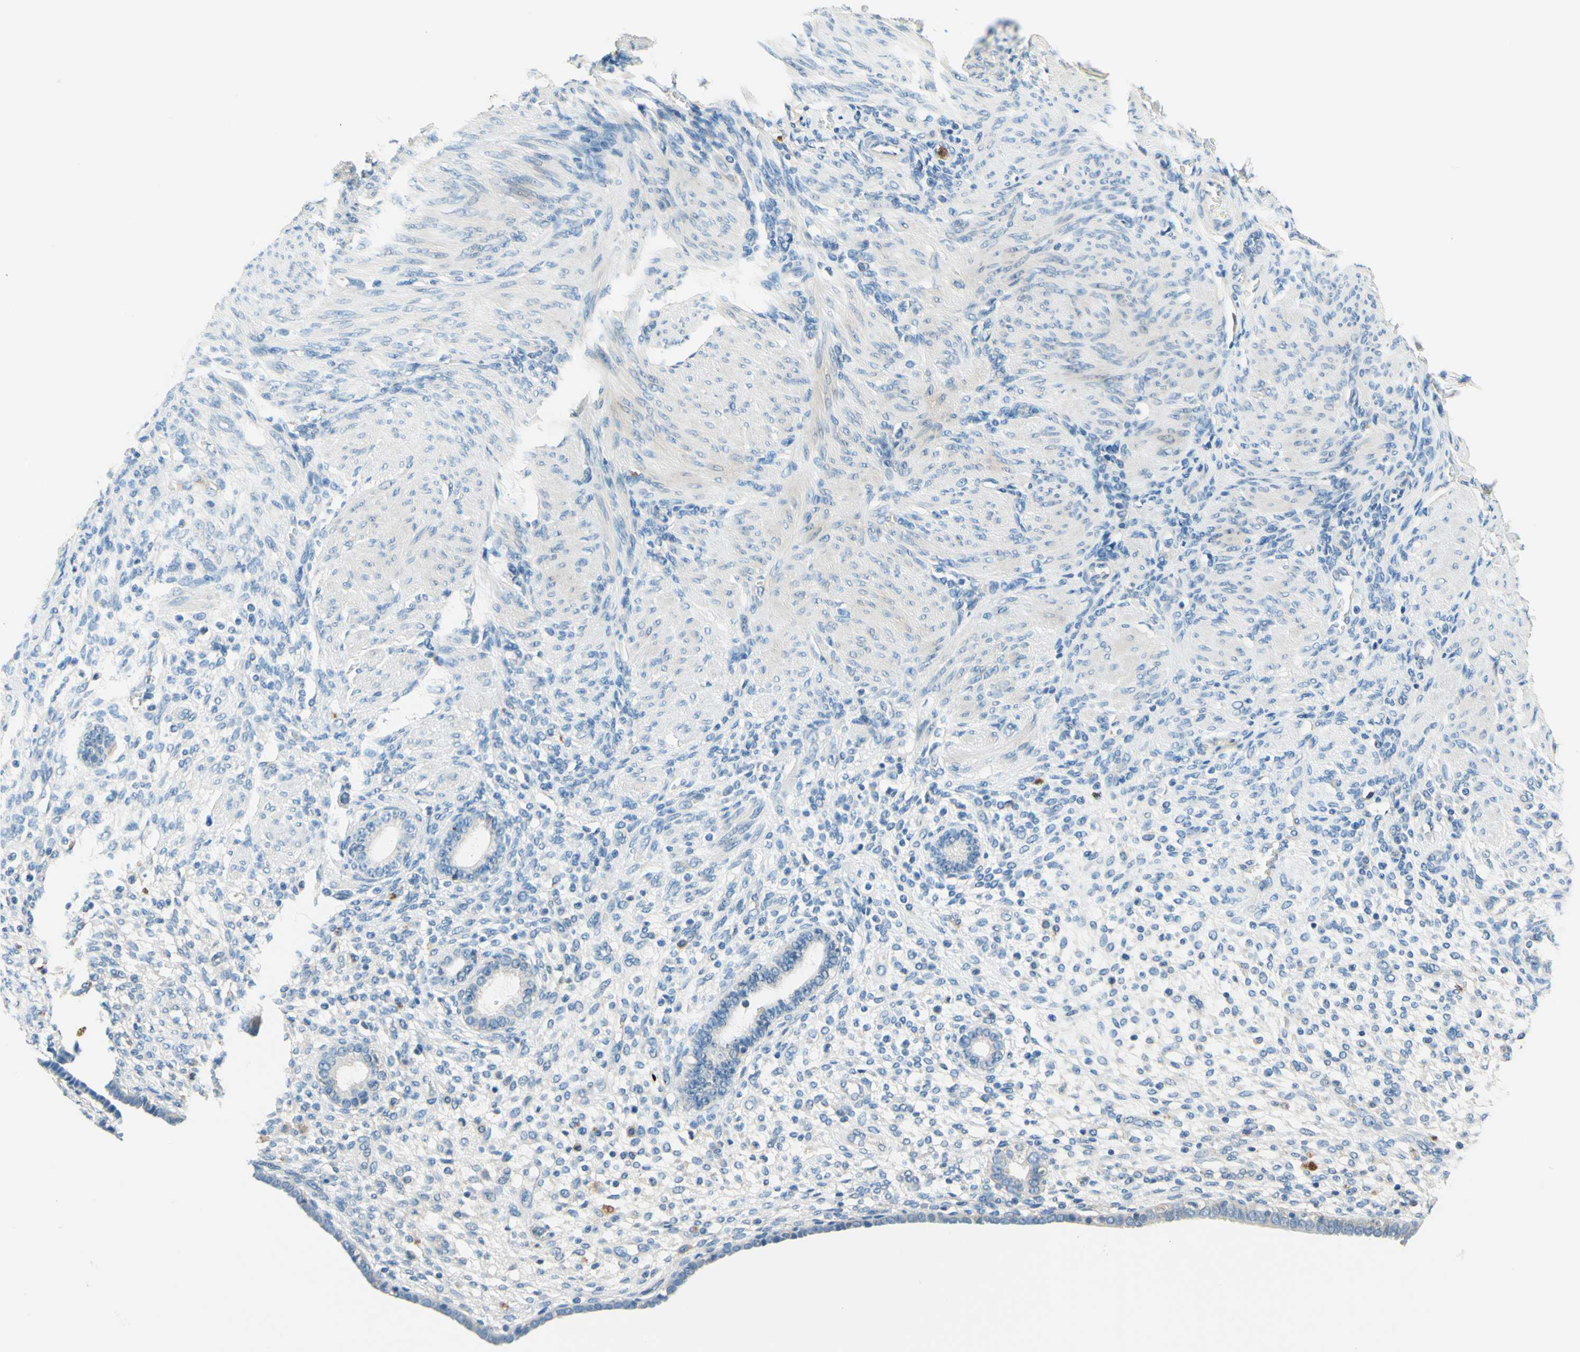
{"staining": {"intensity": "negative", "quantity": "none", "location": "none"}, "tissue": "endometrium", "cell_type": "Cells in endometrial stroma", "image_type": "normal", "snomed": [{"axis": "morphology", "description": "Normal tissue, NOS"}, {"axis": "topography", "description": "Endometrium"}], "caption": "The image exhibits no significant staining in cells in endometrial stroma of endometrium.", "gene": "SIGLEC9", "patient": {"sex": "female", "age": 72}}